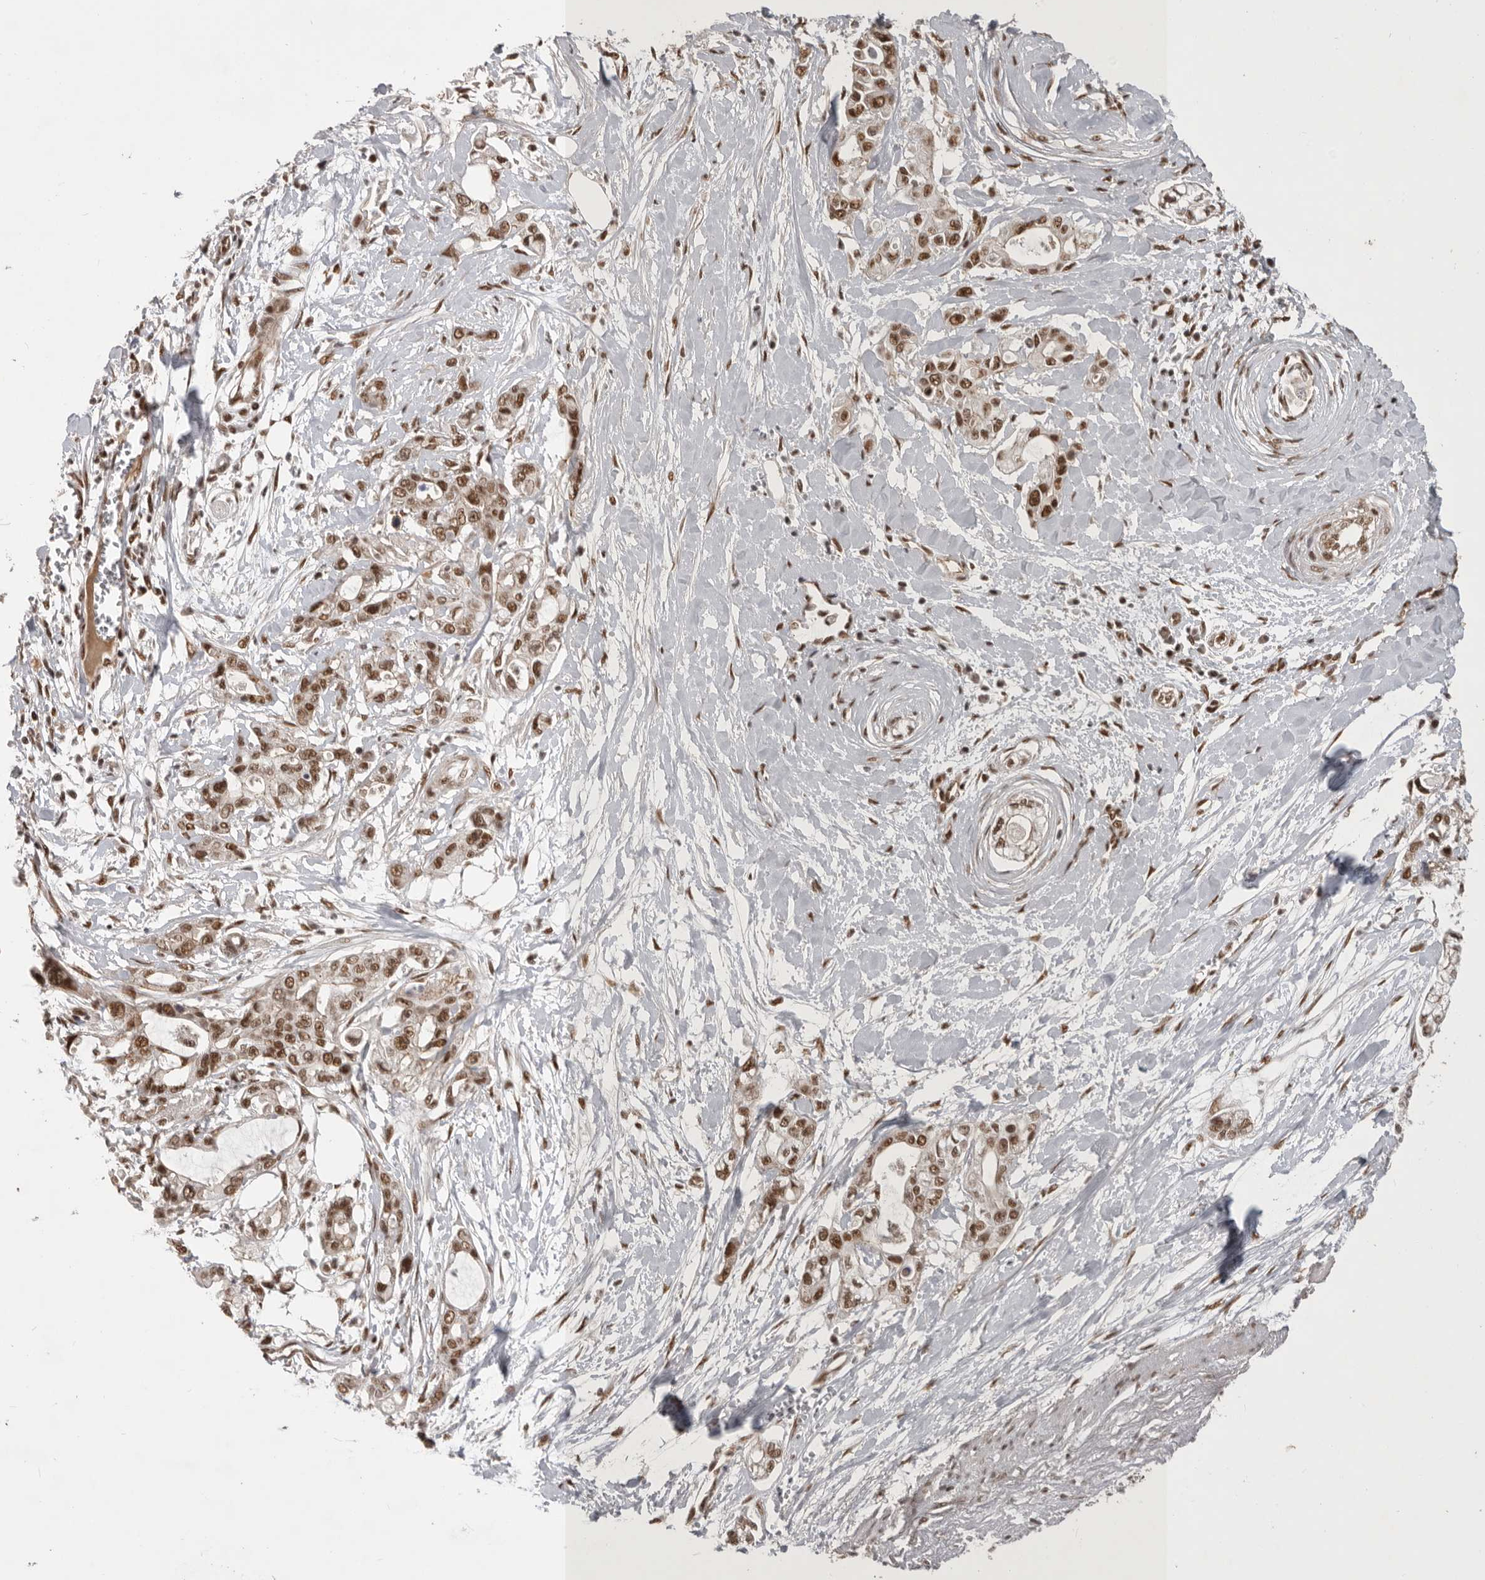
{"staining": {"intensity": "strong", "quantity": ">75%", "location": "nuclear"}, "tissue": "pancreatic cancer", "cell_type": "Tumor cells", "image_type": "cancer", "snomed": [{"axis": "morphology", "description": "Adenocarcinoma, NOS"}, {"axis": "topography", "description": "Pancreas"}], "caption": "Pancreatic adenocarcinoma tissue displays strong nuclear staining in approximately >75% of tumor cells Nuclei are stained in blue.", "gene": "CBLL1", "patient": {"sex": "male", "age": 68}}